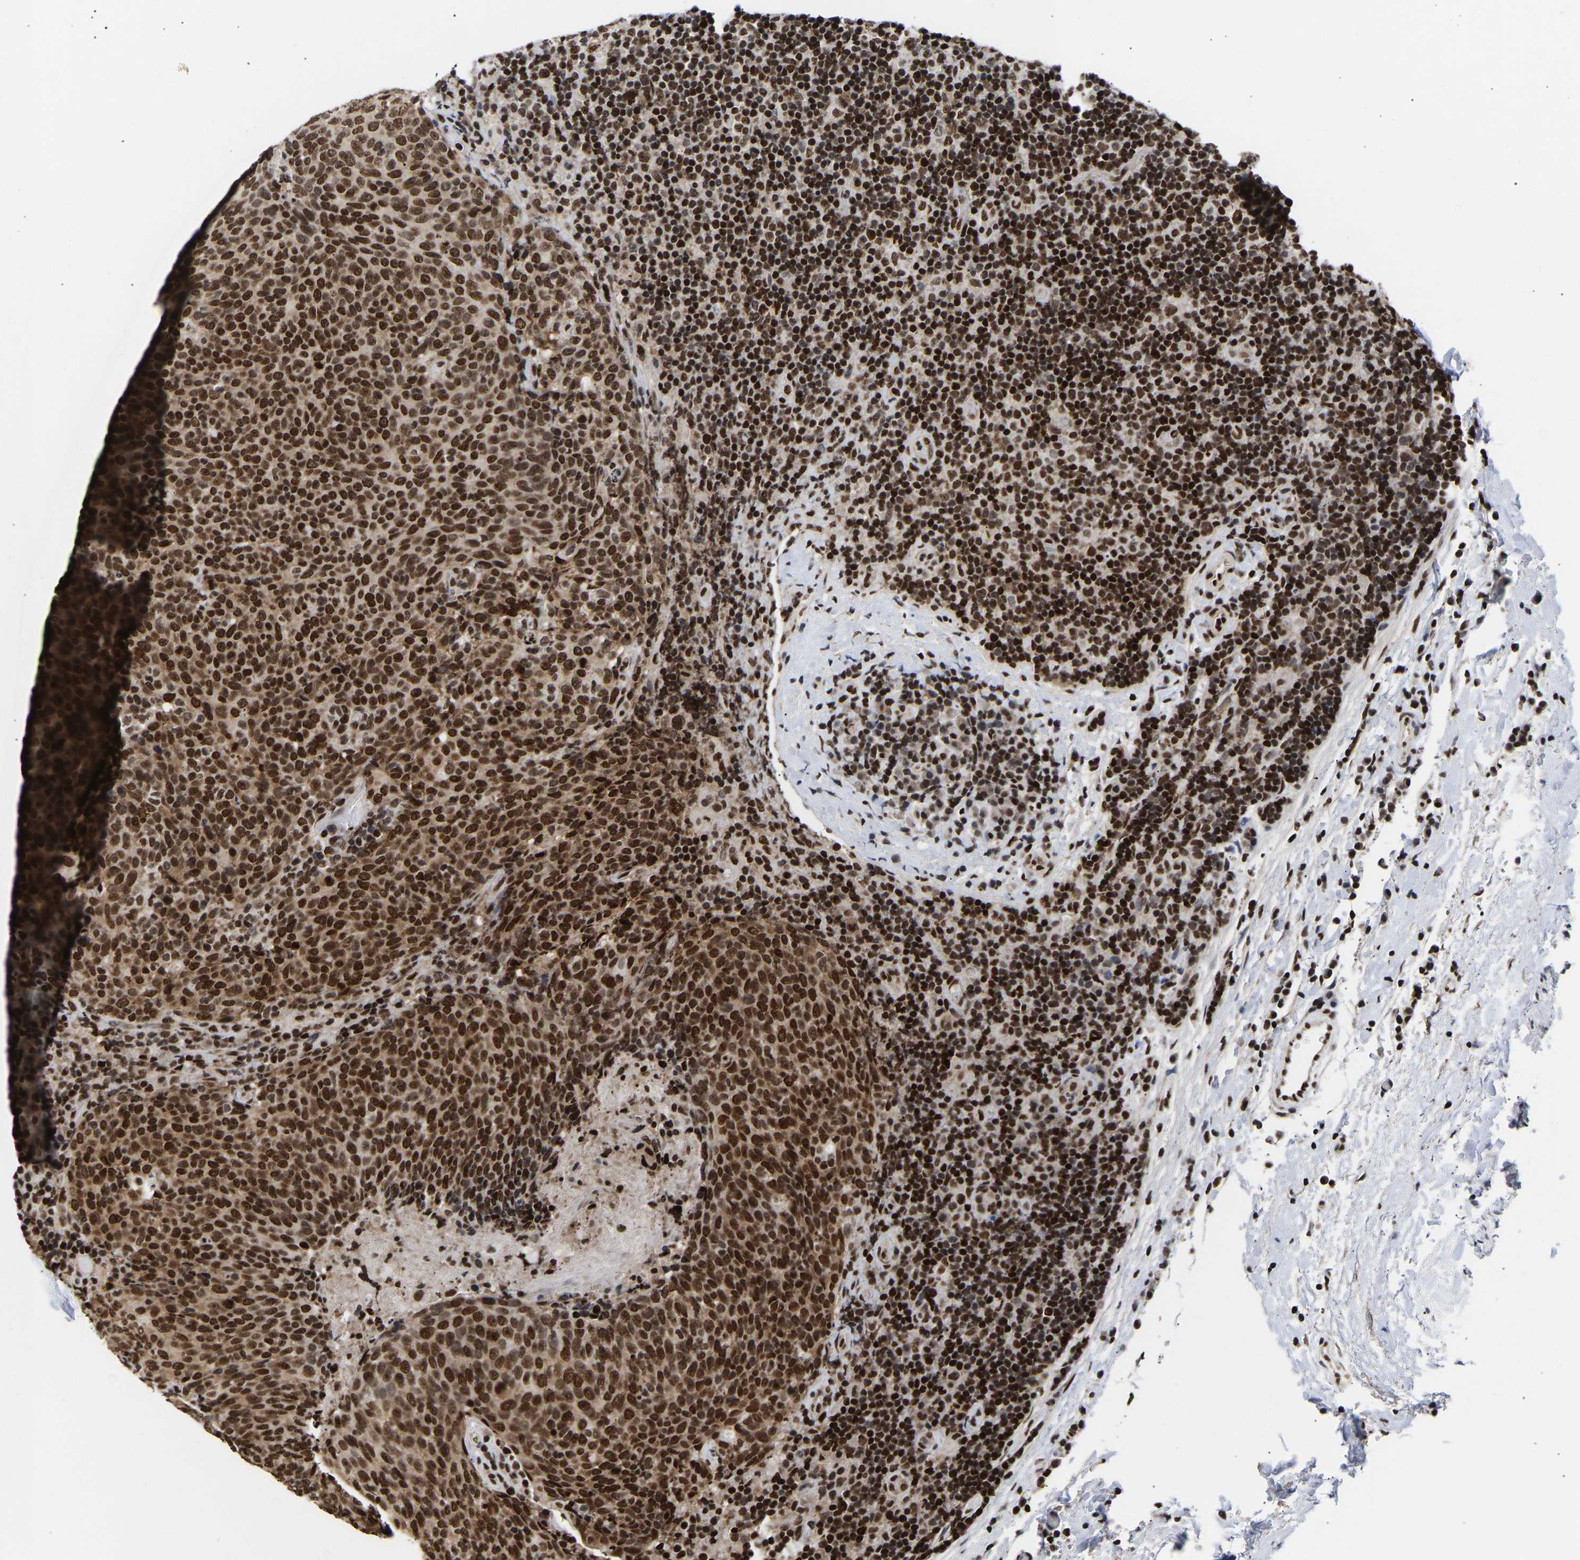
{"staining": {"intensity": "strong", "quantity": ">75%", "location": "cytoplasmic/membranous,nuclear"}, "tissue": "head and neck cancer", "cell_type": "Tumor cells", "image_type": "cancer", "snomed": [{"axis": "morphology", "description": "Squamous cell carcinoma, NOS"}, {"axis": "morphology", "description": "Squamous cell carcinoma, metastatic, NOS"}, {"axis": "topography", "description": "Lymph node"}, {"axis": "topography", "description": "Head-Neck"}], "caption": "Immunohistochemistry (IHC) image of head and neck cancer stained for a protein (brown), which demonstrates high levels of strong cytoplasmic/membranous and nuclear expression in approximately >75% of tumor cells.", "gene": "PSIP1", "patient": {"sex": "male", "age": 62}}